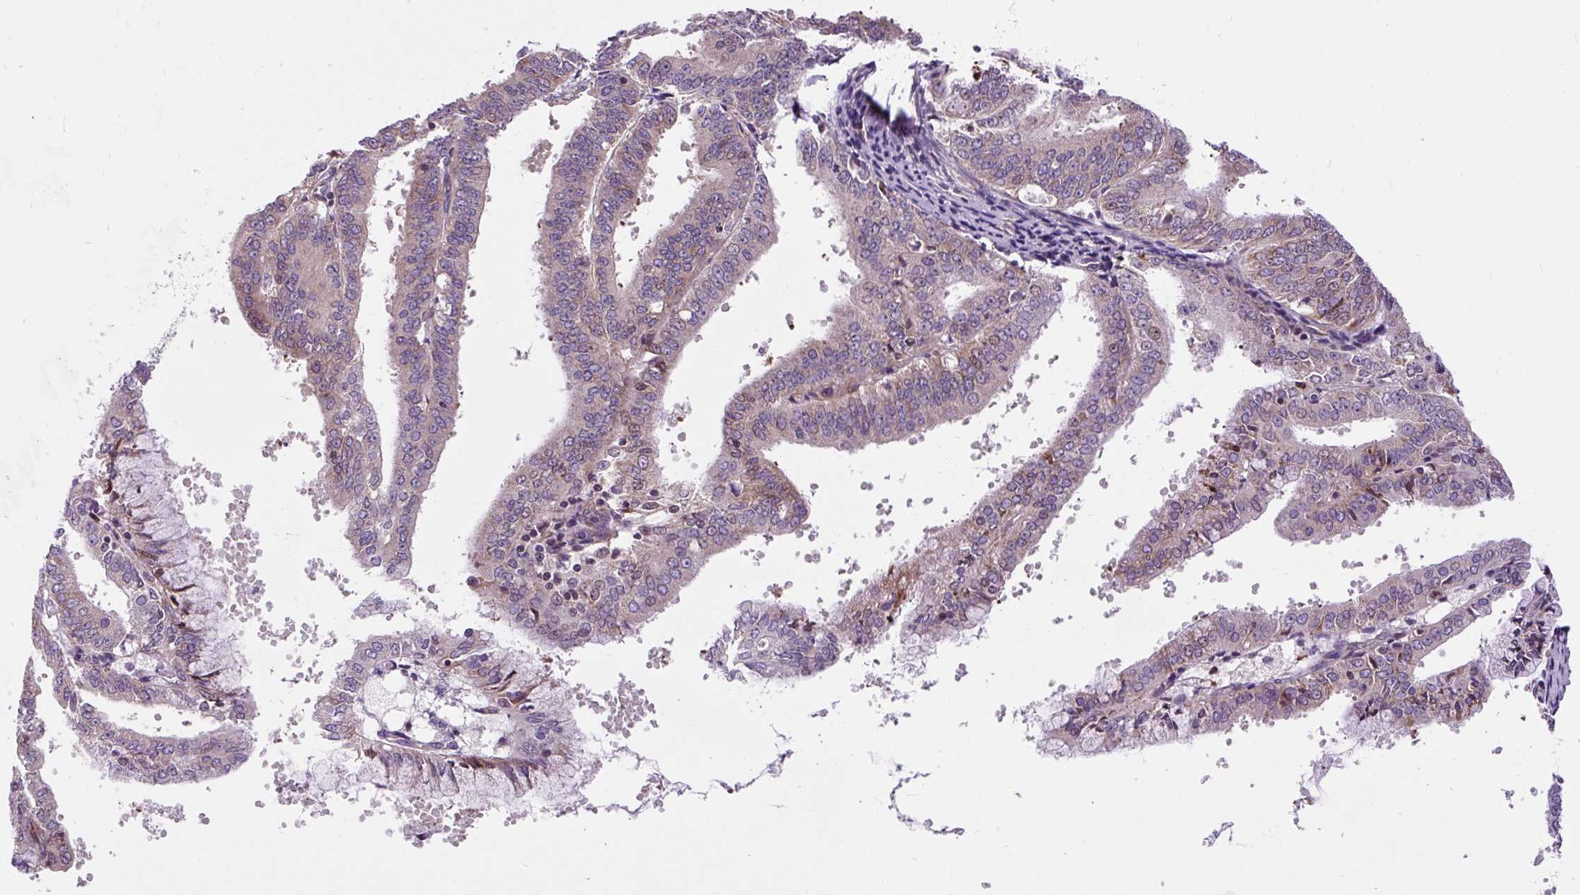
{"staining": {"intensity": "weak", "quantity": "<25%", "location": "cytoplasmic/membranous"}, "tissue": "endometrial cancer", "cell_type": "Tumor cells", "image_type": "cancer", "snomed": [{"axis": "morphology", "description": "Adenocarcinoma, NOS"}, {"axis": "topography", "description": "Endometrium"}], "caption": "This is an immunohistochemistry (IHC) image of adenocarcinoma (endometrial). There is no staining in tumor cells.", "gene": "CISD3", "patient": {"sex": "female", "age": 63}}